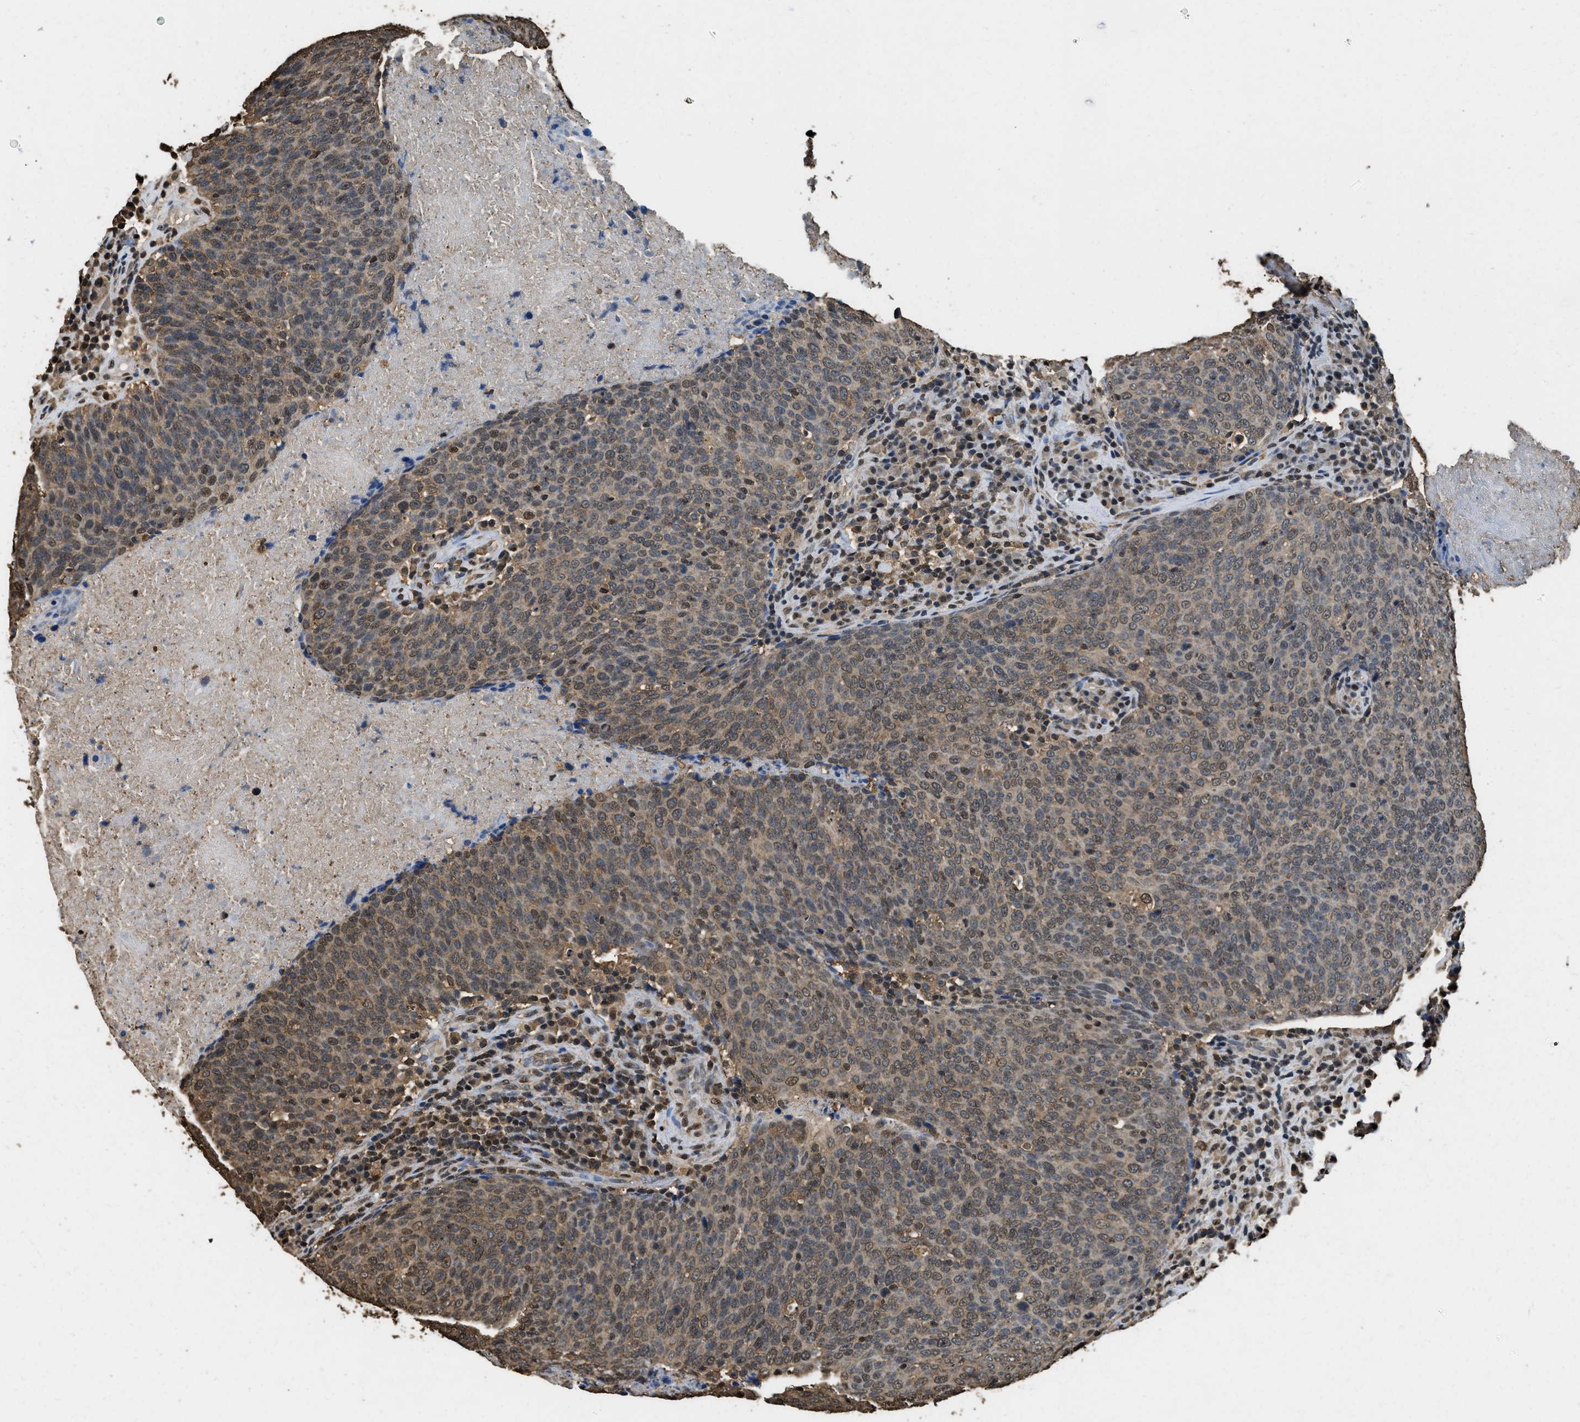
{"staining": {"intensity": "moderate", "quantity": ">75%", "location": "cytoplasmic/membranous,nuclear"}, "tissue": "head and neck cancer", "cell_type": "Tumor cells", "image_type": "cancer", "snomed": [{"axis": "morphology", "description": "Squamous cell carcinoma, NOS"}, {"axis": "morphology", "description": "Squamous cell carcinoma, metastatic, NOS"}, {"axis": "topography", "description": "Lymph node"}, {"axis": "topography", "description": "Head-Neck"}], "caption": "Tumor cells demonstrate medium levels of moderate cytoplasmic/membranous and nuclear staining in about >75% of cells in human head and neck cancer. Using DAB (brown) and hematoxylin (blue) stains, captured at high magnification using brightfield microscopy.", "gene": "GAPDH", "patient": {"sex": "male", "age": 62}}